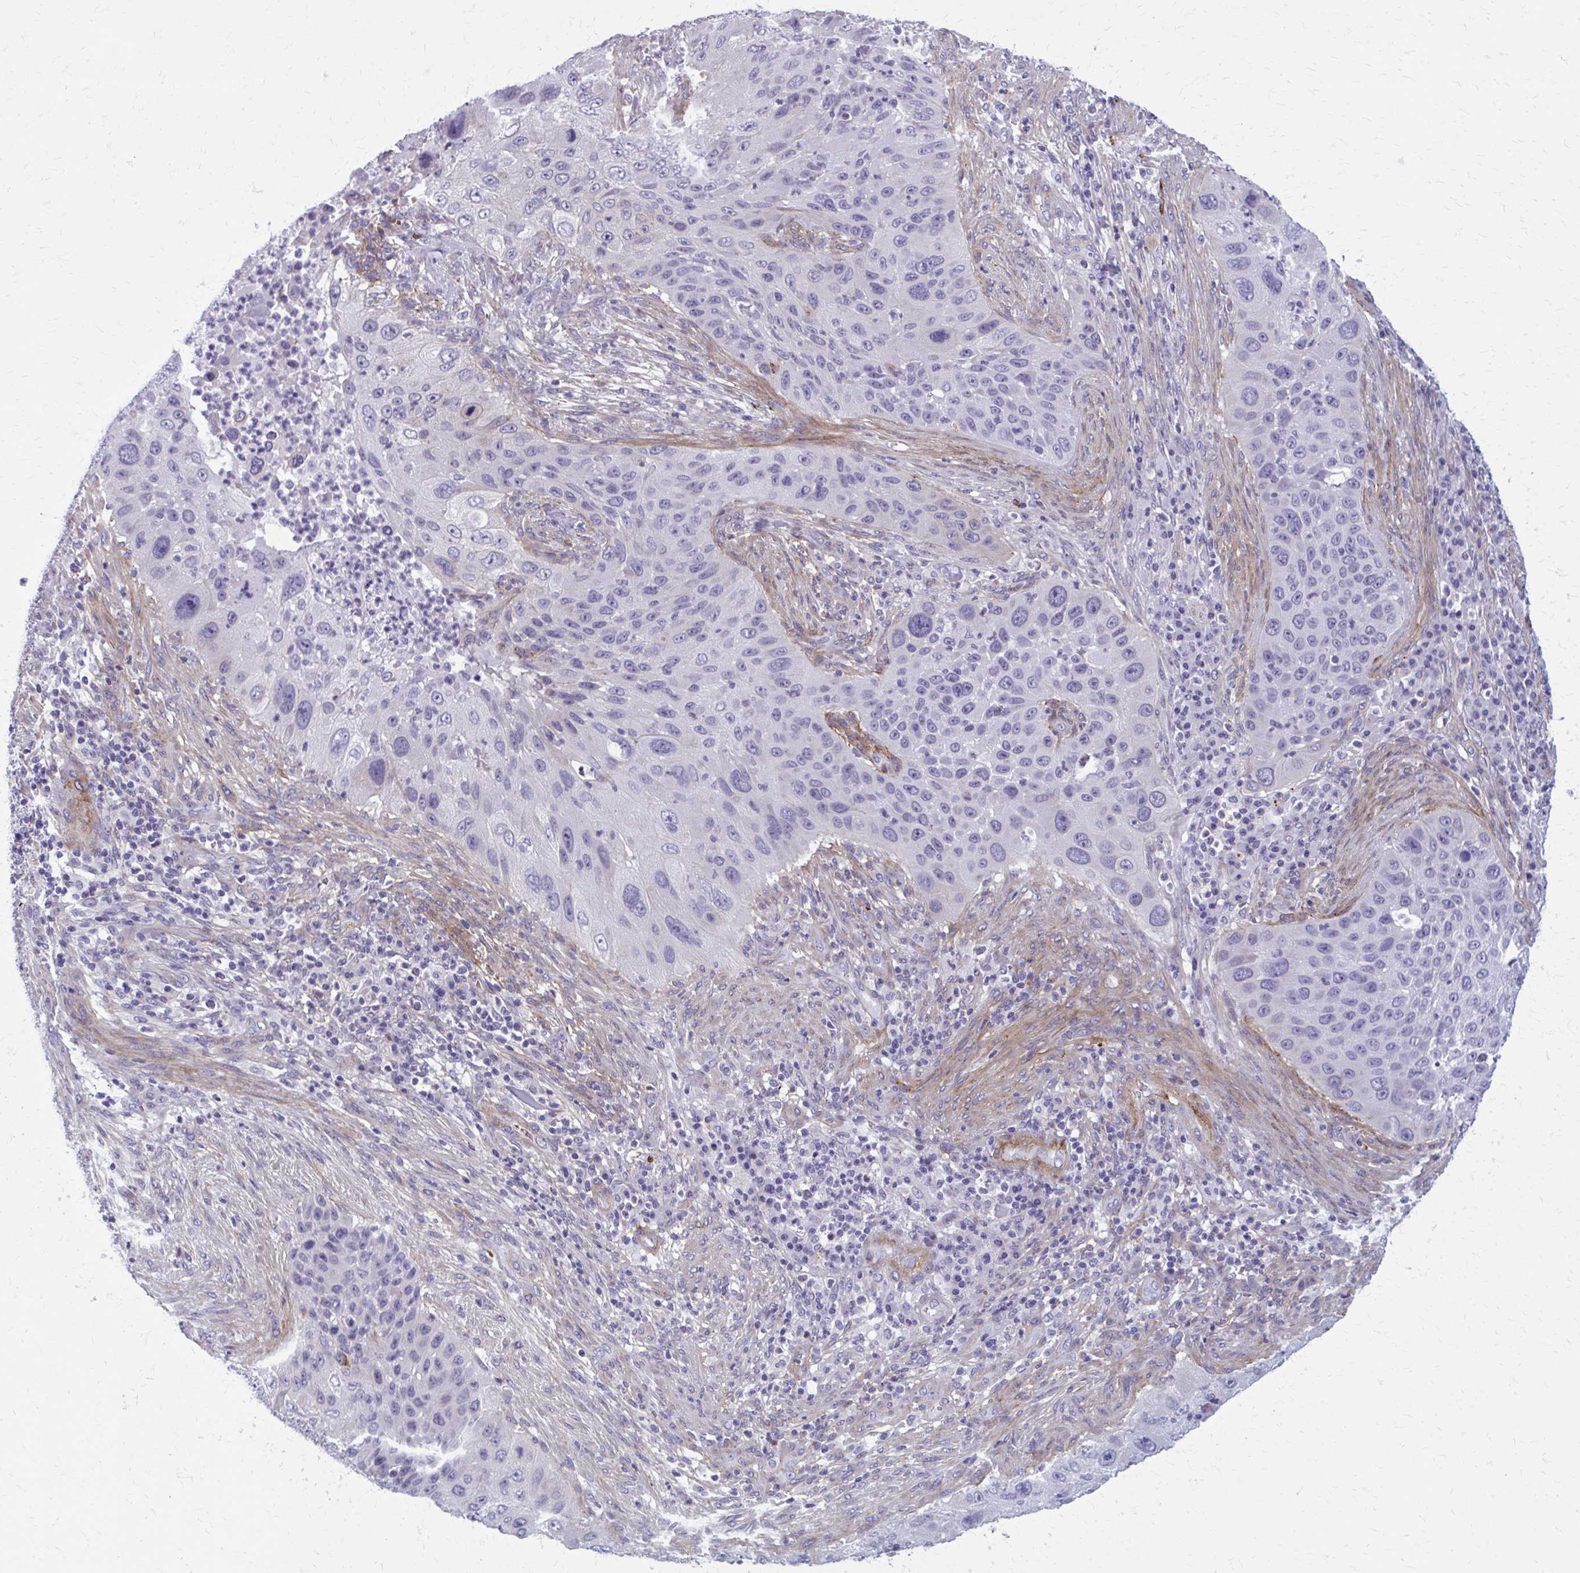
{"staining": {"intensity": "negative", "quantity": "none", "location": "none"}, "tissue": "lung cancer", "cell_type": "Tumor cells", "image_type": "cancer", "snomed": [{"axis": "morphology", "description": "Squamous cell carcinoma, NOS"}, {"axis": "topography", "description": "Lung"}], "caption": "Lung squamous cell carcinoma was stained to show a protein in brown. There is no significant expression in tumor cells.", "gene": "AKAP12", "patient": {"sex": "male", "age": 63}}